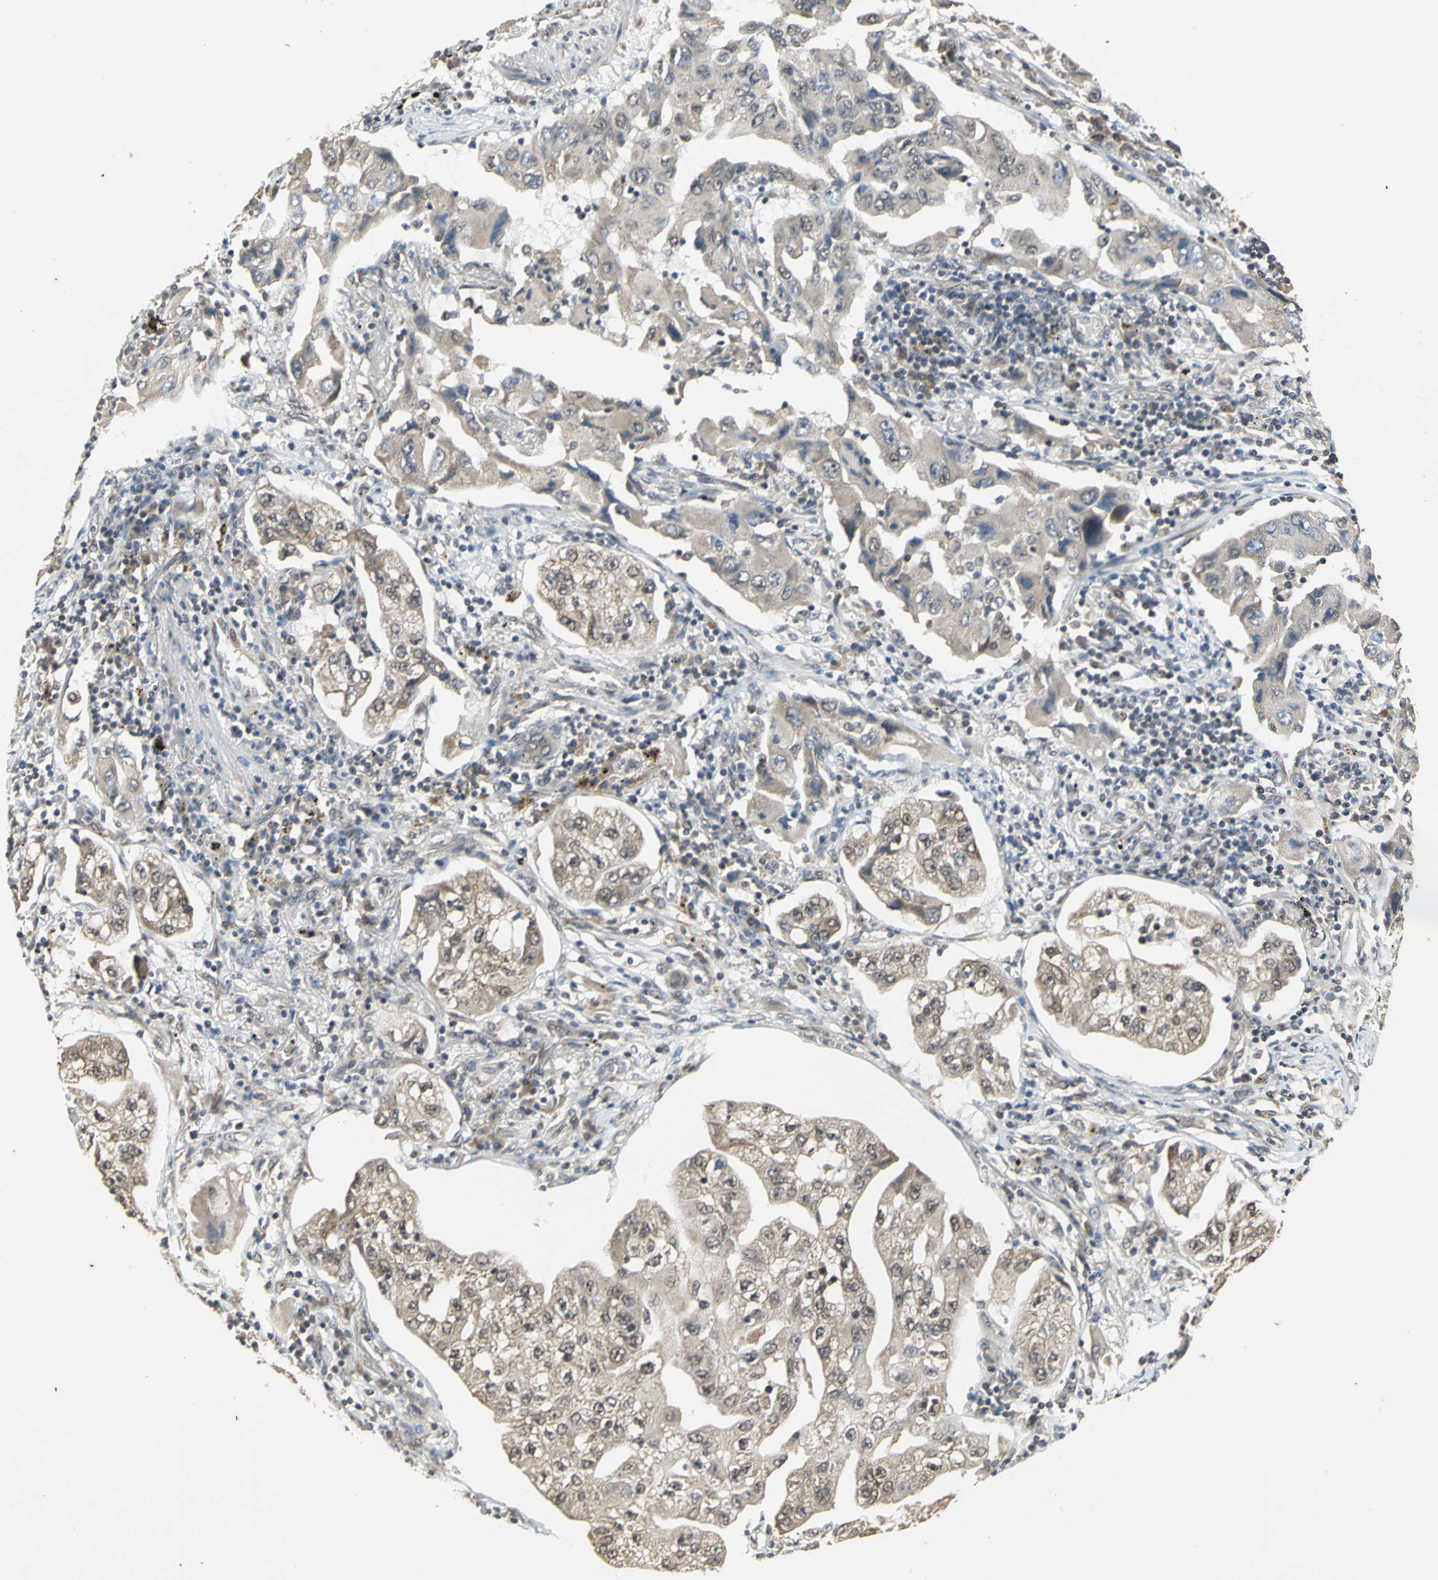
{"staining": {"intensity": "weak", "quantity": "<25%", "location": "cytoplasmic/membranous"}, "tissue": "lung cancer", "cell_type": "Tumor cells", "image_type": "cancer", "snomed": [{"axis": "morphology", "description": "Adenocarcinoma, NOS"}, {"axis": "topography", "description": "Lung"}], "caption": "Tumor cells show no significant protein staining in lung cancer (adenocarcinoma).", "gene": "NOTCH3", "patient": {"sex": "female", "age": 65}}